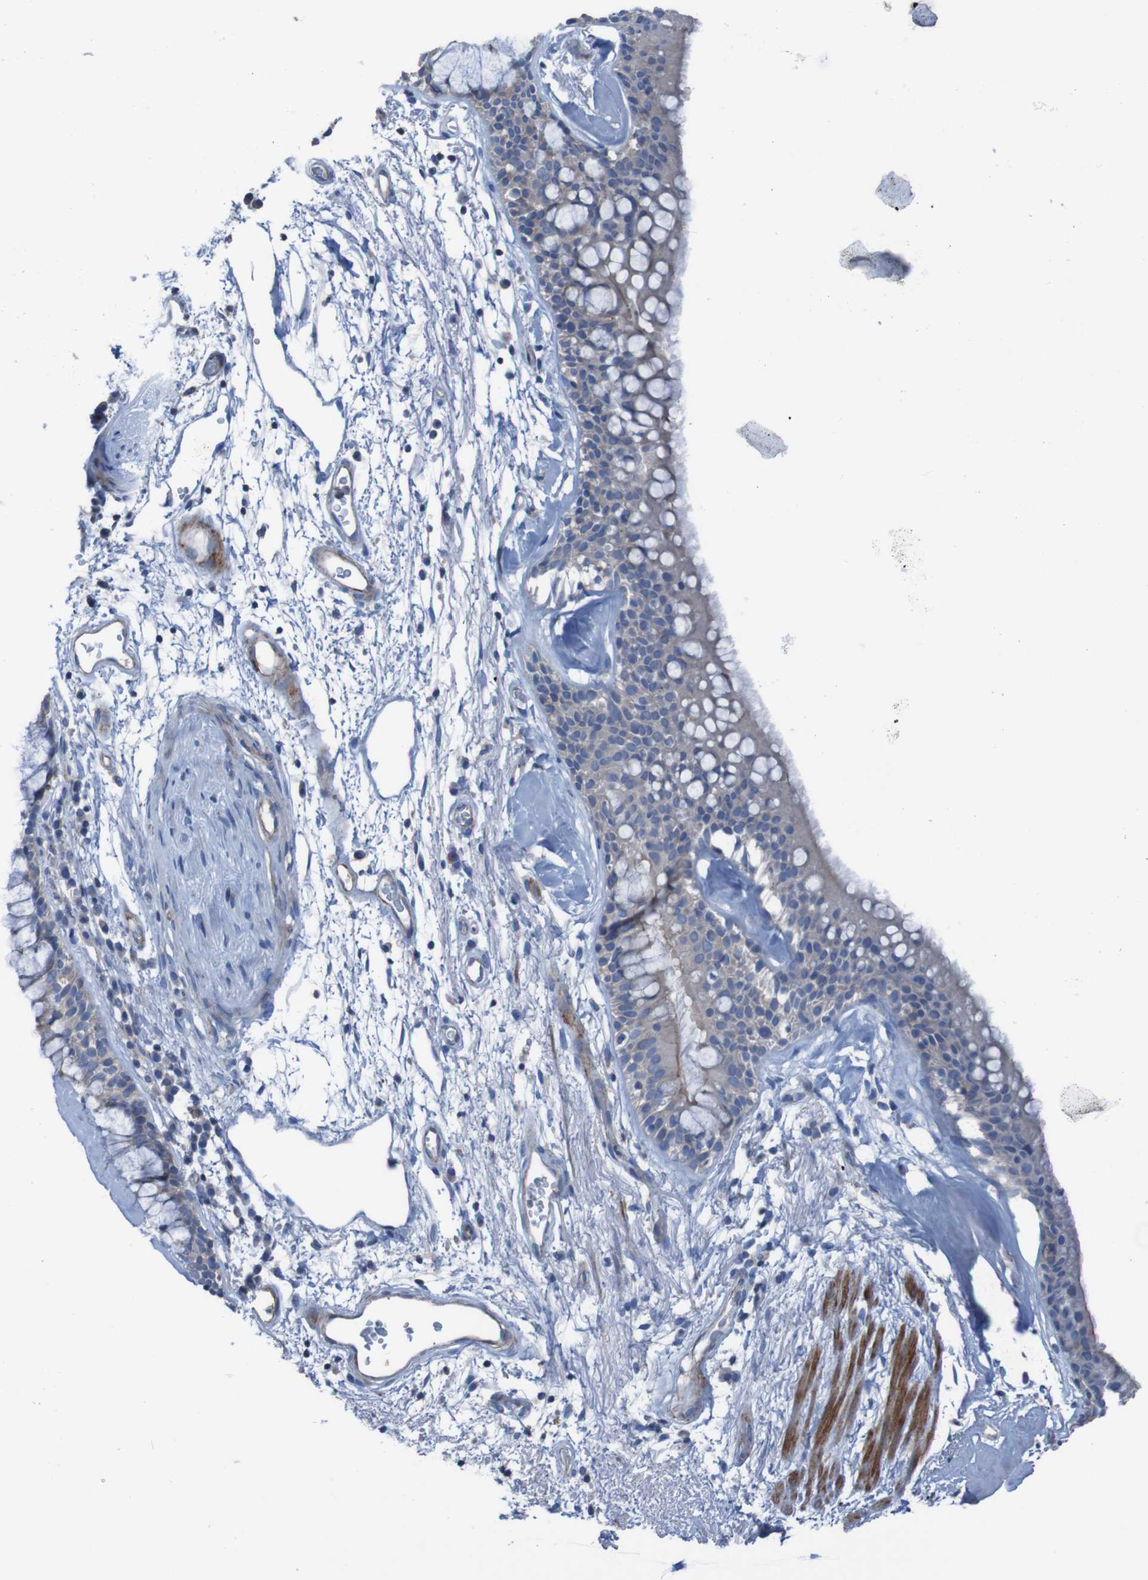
{"staining": {"intensity": "moderate", "quantity": "<25%", "location": "cytoplasmic/membranous"}, "tissue": "bronchus", "cell_type": "Respiratory epithelial cells", "image_type": "normal", "snomed": [{"axis": "morphology", "description": "Normal tissue, NOS"}, {"axis": "morphology", "description": "Adenocarcinoma, NOS"}, {"axis": "topography", "description": "Bronchus"}, {"axis": "topography", "description": "Lung"}], "caption": "Protein expression analysis of normal human bronchus reveals moderate cytoplasmic/membranous staining in about <25% of respiratory epithelial cells. The staining is performed using DAB (3,3'-diaminobenzidine) brown chromogen to label protein expression. The nuclei are counter-stained blue using hematoxylin.", "gene": "RNF182", "patient": {"sex": "female", "age": 54}}